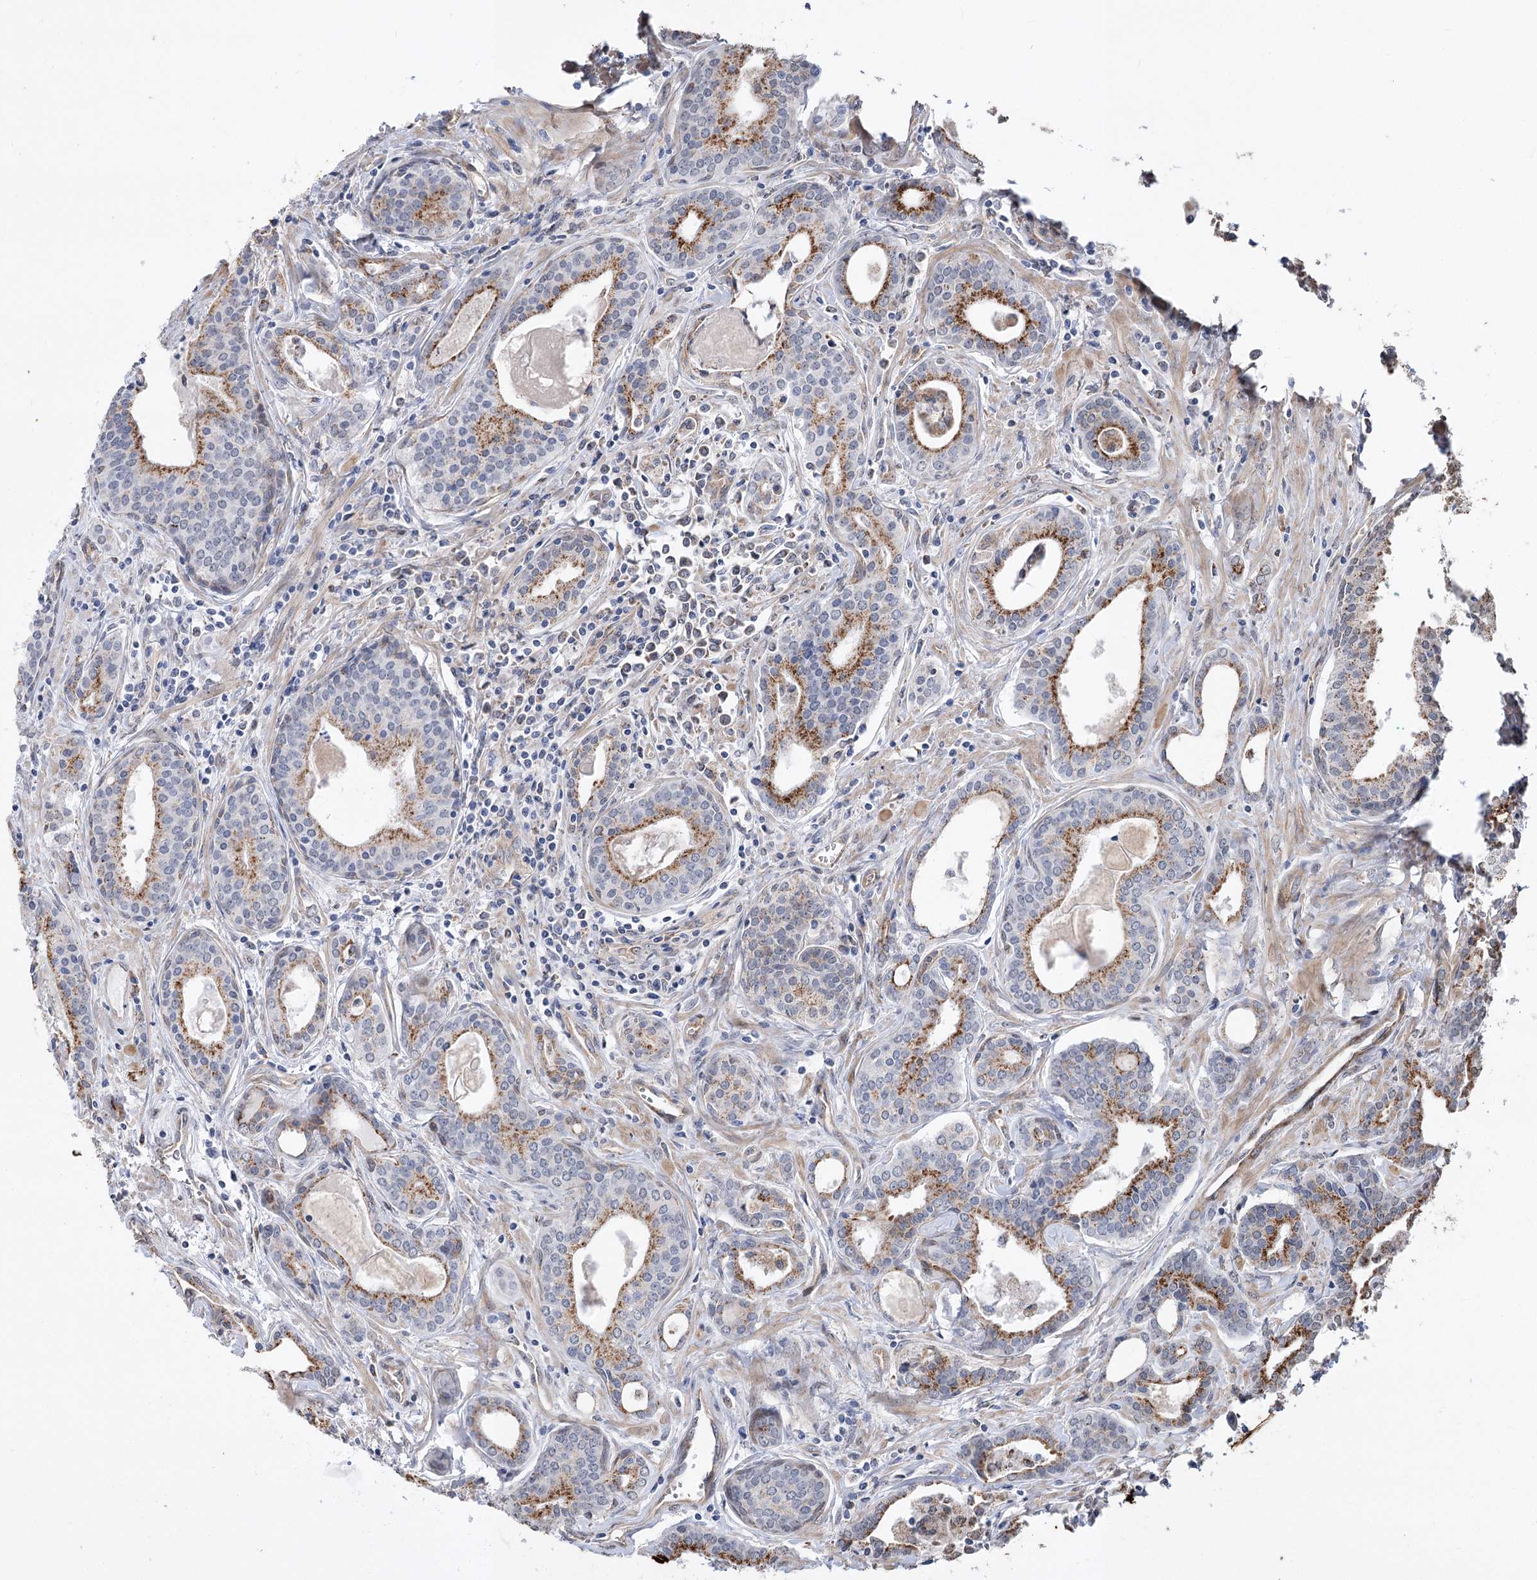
{"staining": {"intensity": "moderate", "quantity": ">75%", "location": "cytoplasmic/membranous"}, "tissue": "prostate cancer", "cell_type": "Tumor cells", "image_type": "cancer", "snomed": [{"axis": "morphology", "description": "Adenocarcinoma, High grade"}, {"axis": "topography", "description": "Prostate"}], "caption": "This is a micrograph of immunohistochemistry staining of prostate high-grade adenocarcinoma, which shows moderate positivity in the cytoplasmic/membranous of tumor cells.", "gene": "ZSCAN23", "patient": {"sex": "male", "age": 68}}